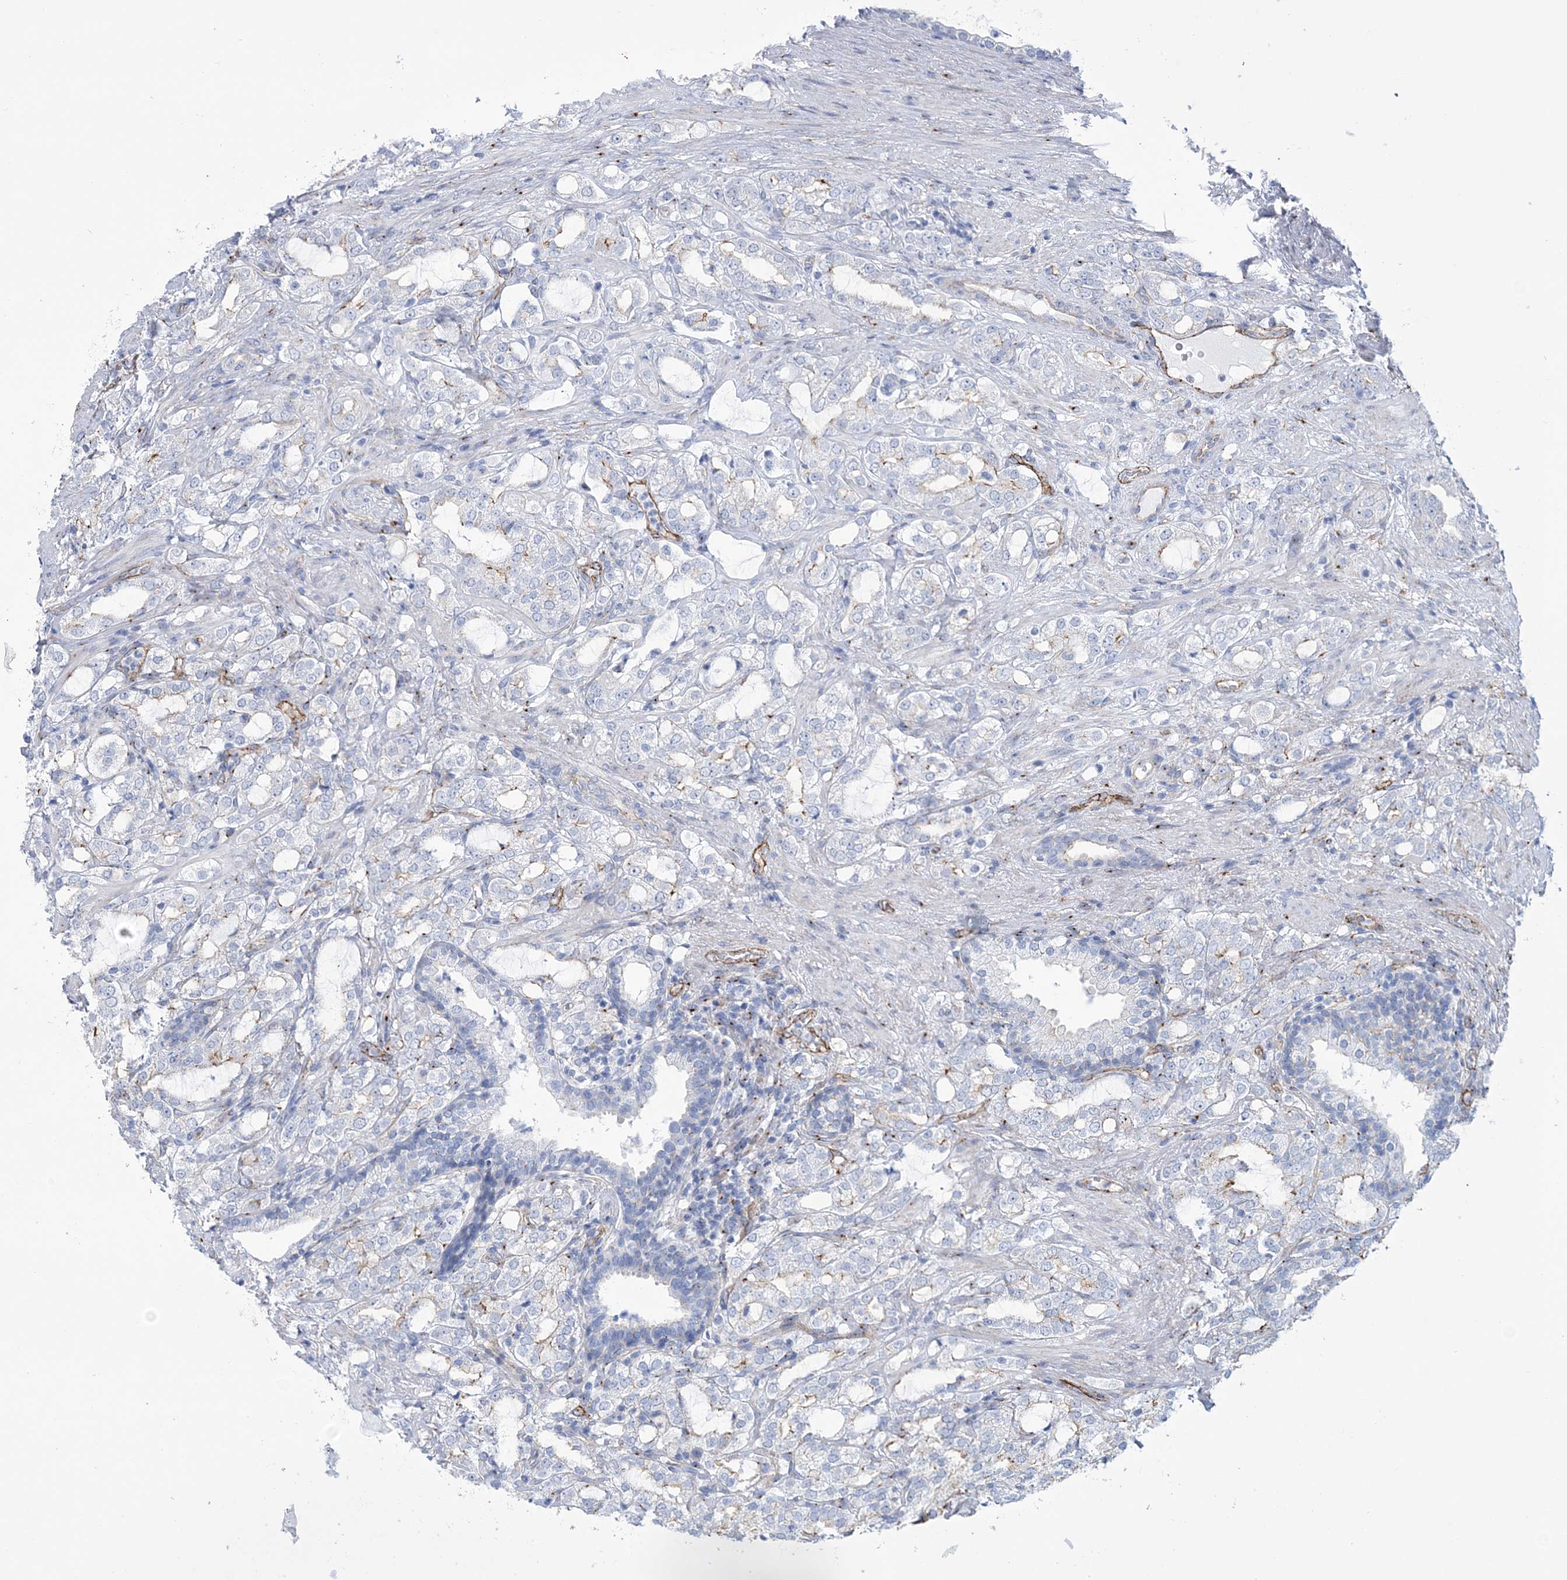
{"staining": {"intensity": "negative", "quantity": "none", "location": "none"}, "tissue": "prostate cancer", "cell_type": "Tumor cells", "image_type": "cancer", "snomed": [{"axis": "morphology", "description": "Adenocarcinoma, High grade"}, {"axis": "topography", "description": "Prostate"}], "caption": "Human prostate cancer (adenocarcinoma (high-grade)) stained for a protein using immunohistochemistry demonstrates no positivity in tumor cells.", "gene": "RAB11FIP5", "patient": {"sex": "male", "age": 64}}